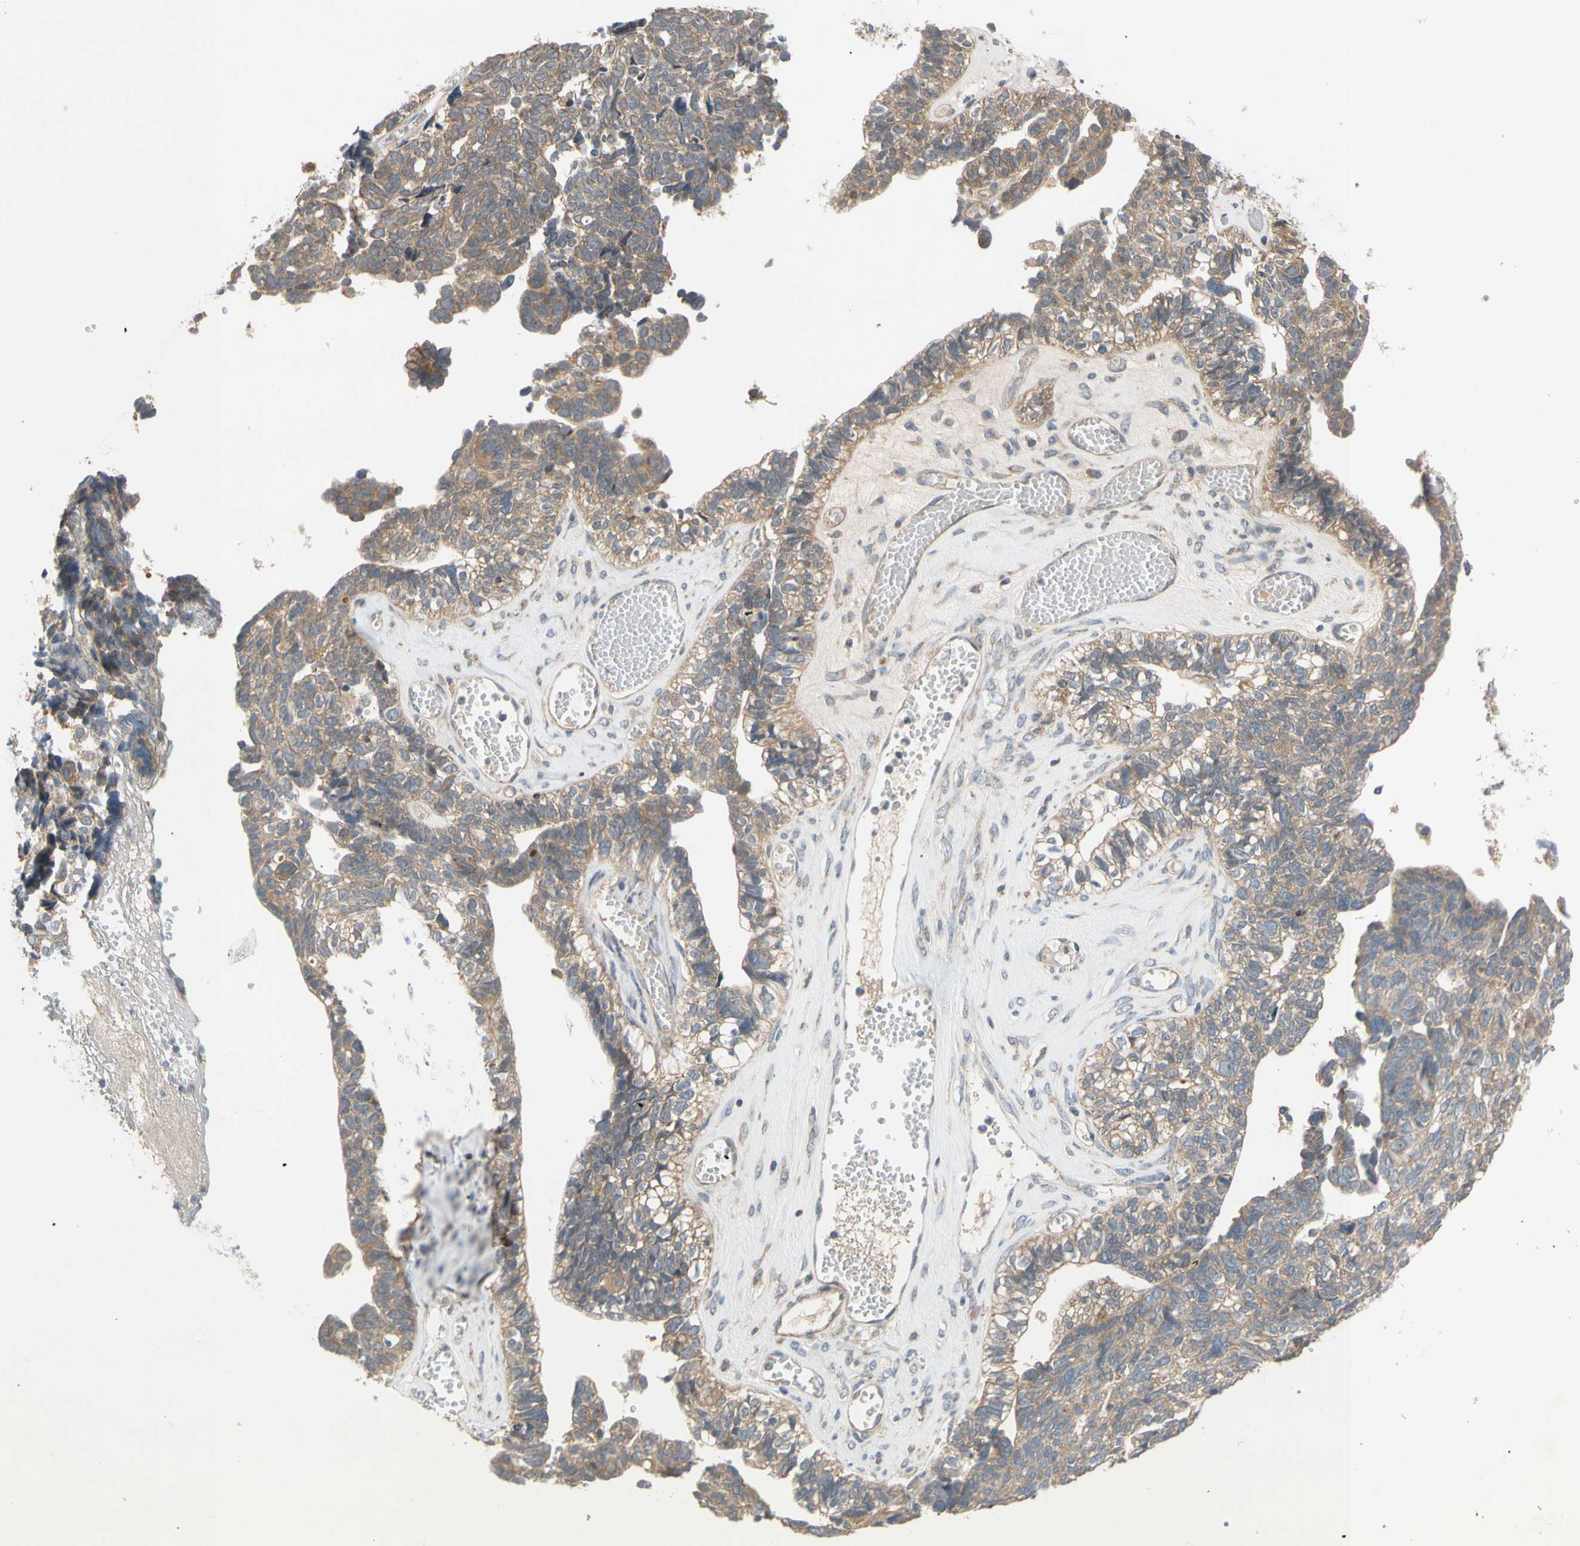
{"staining": {"intensity": "moderate", "quantity": ">75%", "location": "cytoplasmic/membranous"}, "tissue": "ovarian cancer", "cell_type": "Tumor cells", "image_type": "cancer", "snomed": [{"axis": "morphology", "description": "Cystadenocarcinoma, serous, NOS"}, {"axis": "topography", "description": "Ovary"}], "caption": "Immunohistochemical staining of ovarian serous cystadenocarcinoma demonstrates moderate cytoplasmic/membranous protein positivity in approximately >75% of tumor cells.", "gene": "MBTPS2", "patient": {"sex": "female", "age": 79}}